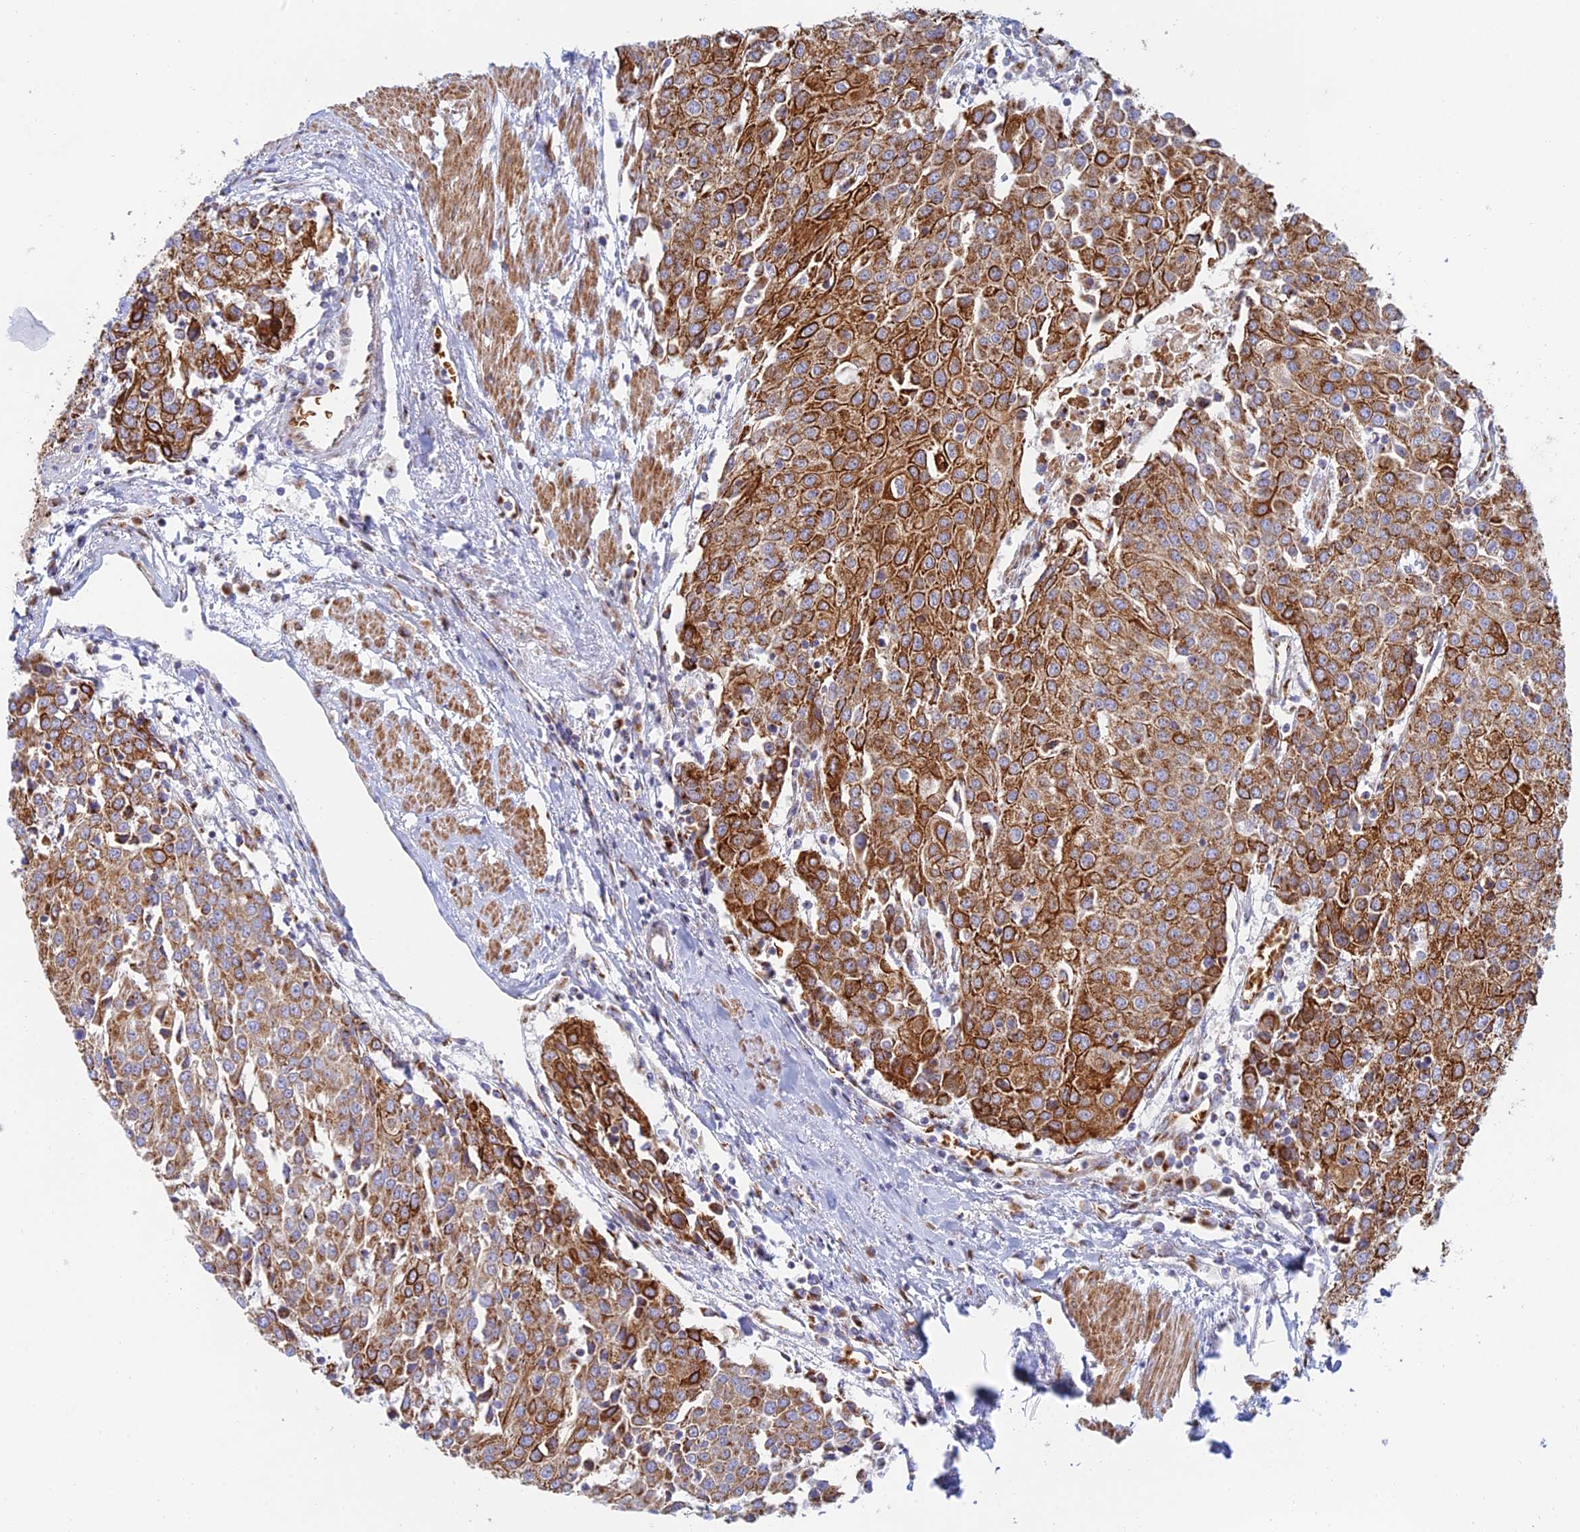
{"staining": {"intensity": "strong", "quantity": ">75%", "location": "cytoplasmic/membranous"}, "tissue": "urothelial cancer", "cell_type": "Tumor cells", "image_type": "cancer", "snomed": [{"axis": "morphology", "description": "Urothelial carcinoma, High grade"}, {"axis": "topography", "description": "Urinary bladder"}], "caption": "Brown immunohistochemical staining in human urothelial cancer displays strong cytoplasmic/membranous expression in approximately >75% of tumor cells.", "gene": "HS2ST1", "patient": {"sex": "female", "age": 85}}